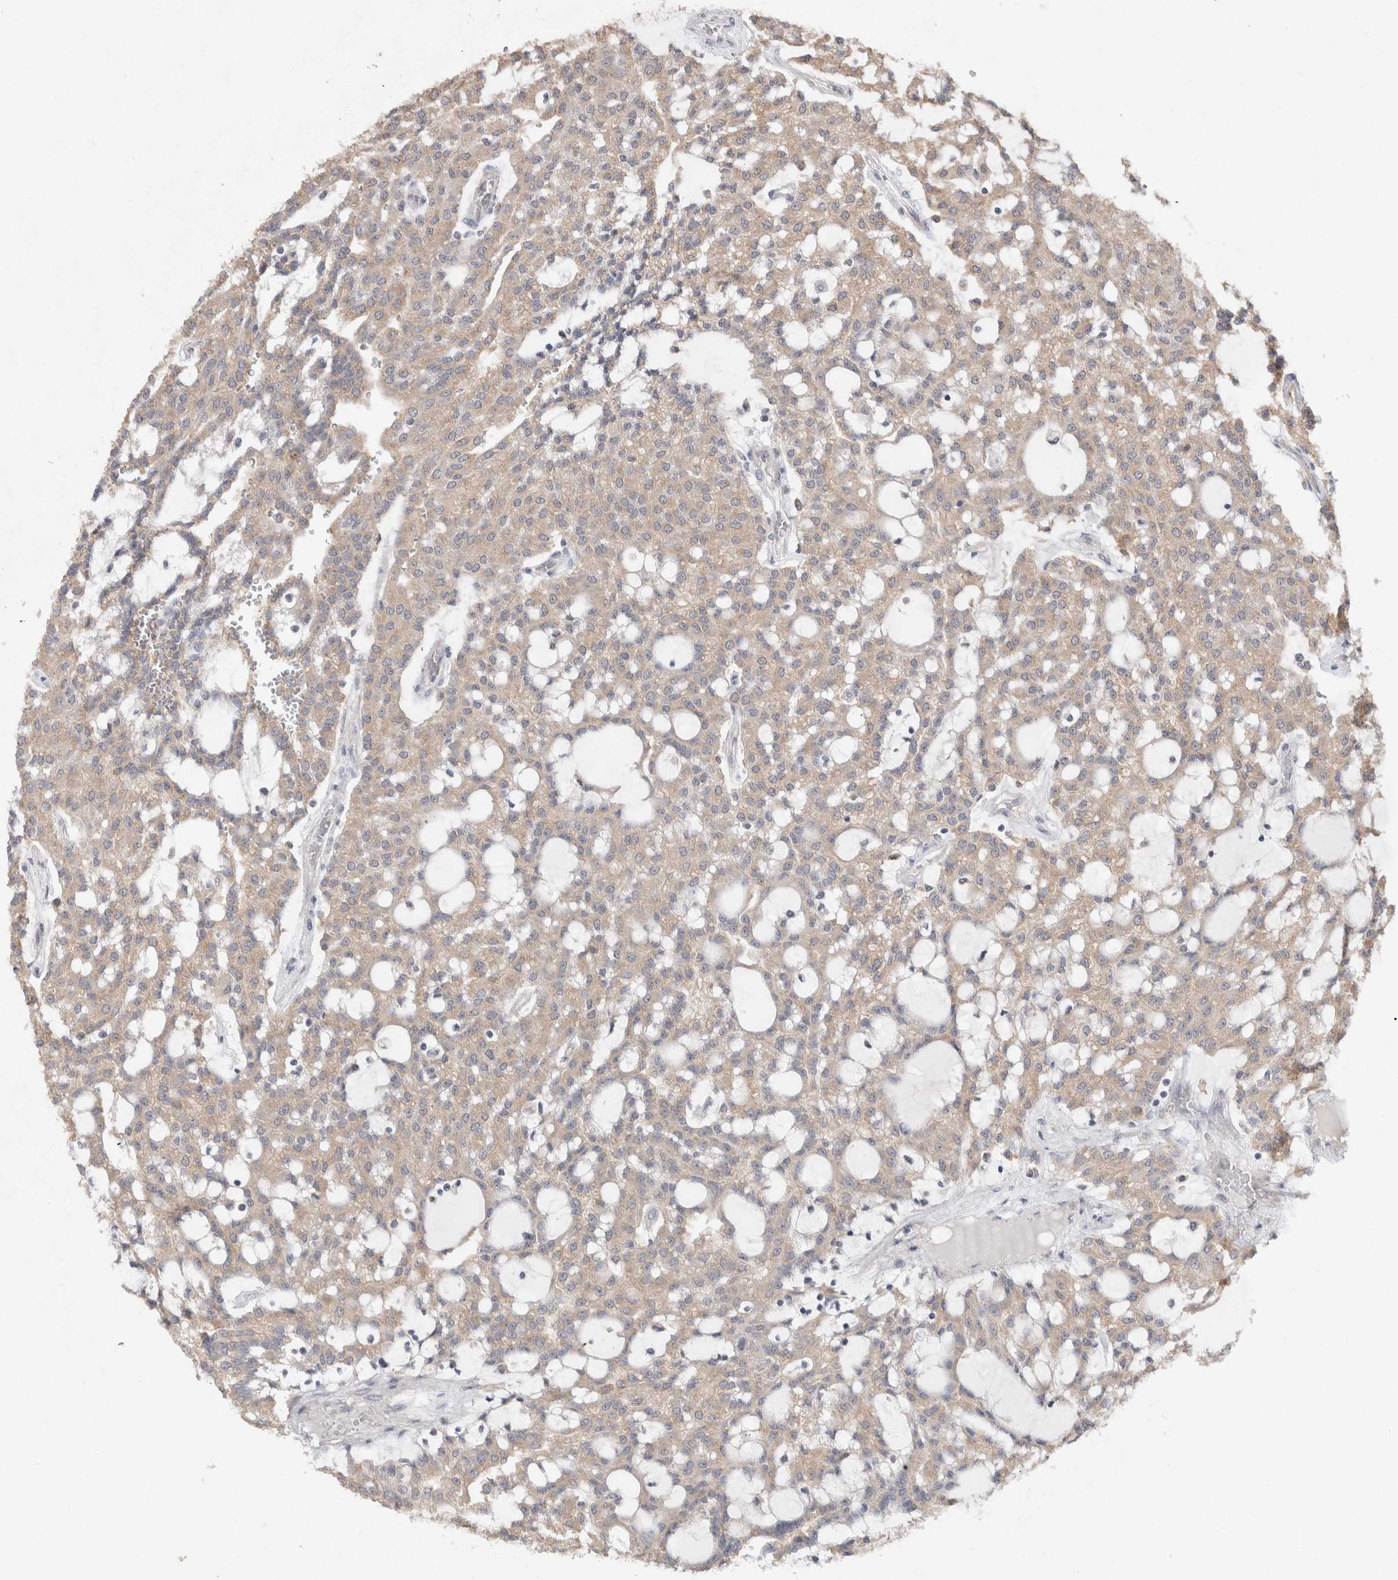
{"staining": {"intensity": "weak", "quantity": ">75%", "location": "cytoplasmic/membranous"}, "tissue": "renal cancer", "cell_type": "Tumor cells", "image_type": "cancer", "snomed": [{"axis": "morphology", "description": "Adenocarcinoma, NOS"}, {"axis": "topography", "description": "Kidney"}], "caption": "Protein positivity by IHC exhibits weak cytoplasmic/membranous staining in about >75% of tumor cells in adenocarcinoma (renal).", "gene": "RAB14", "patient": {"sex": "male", "age": 63}}